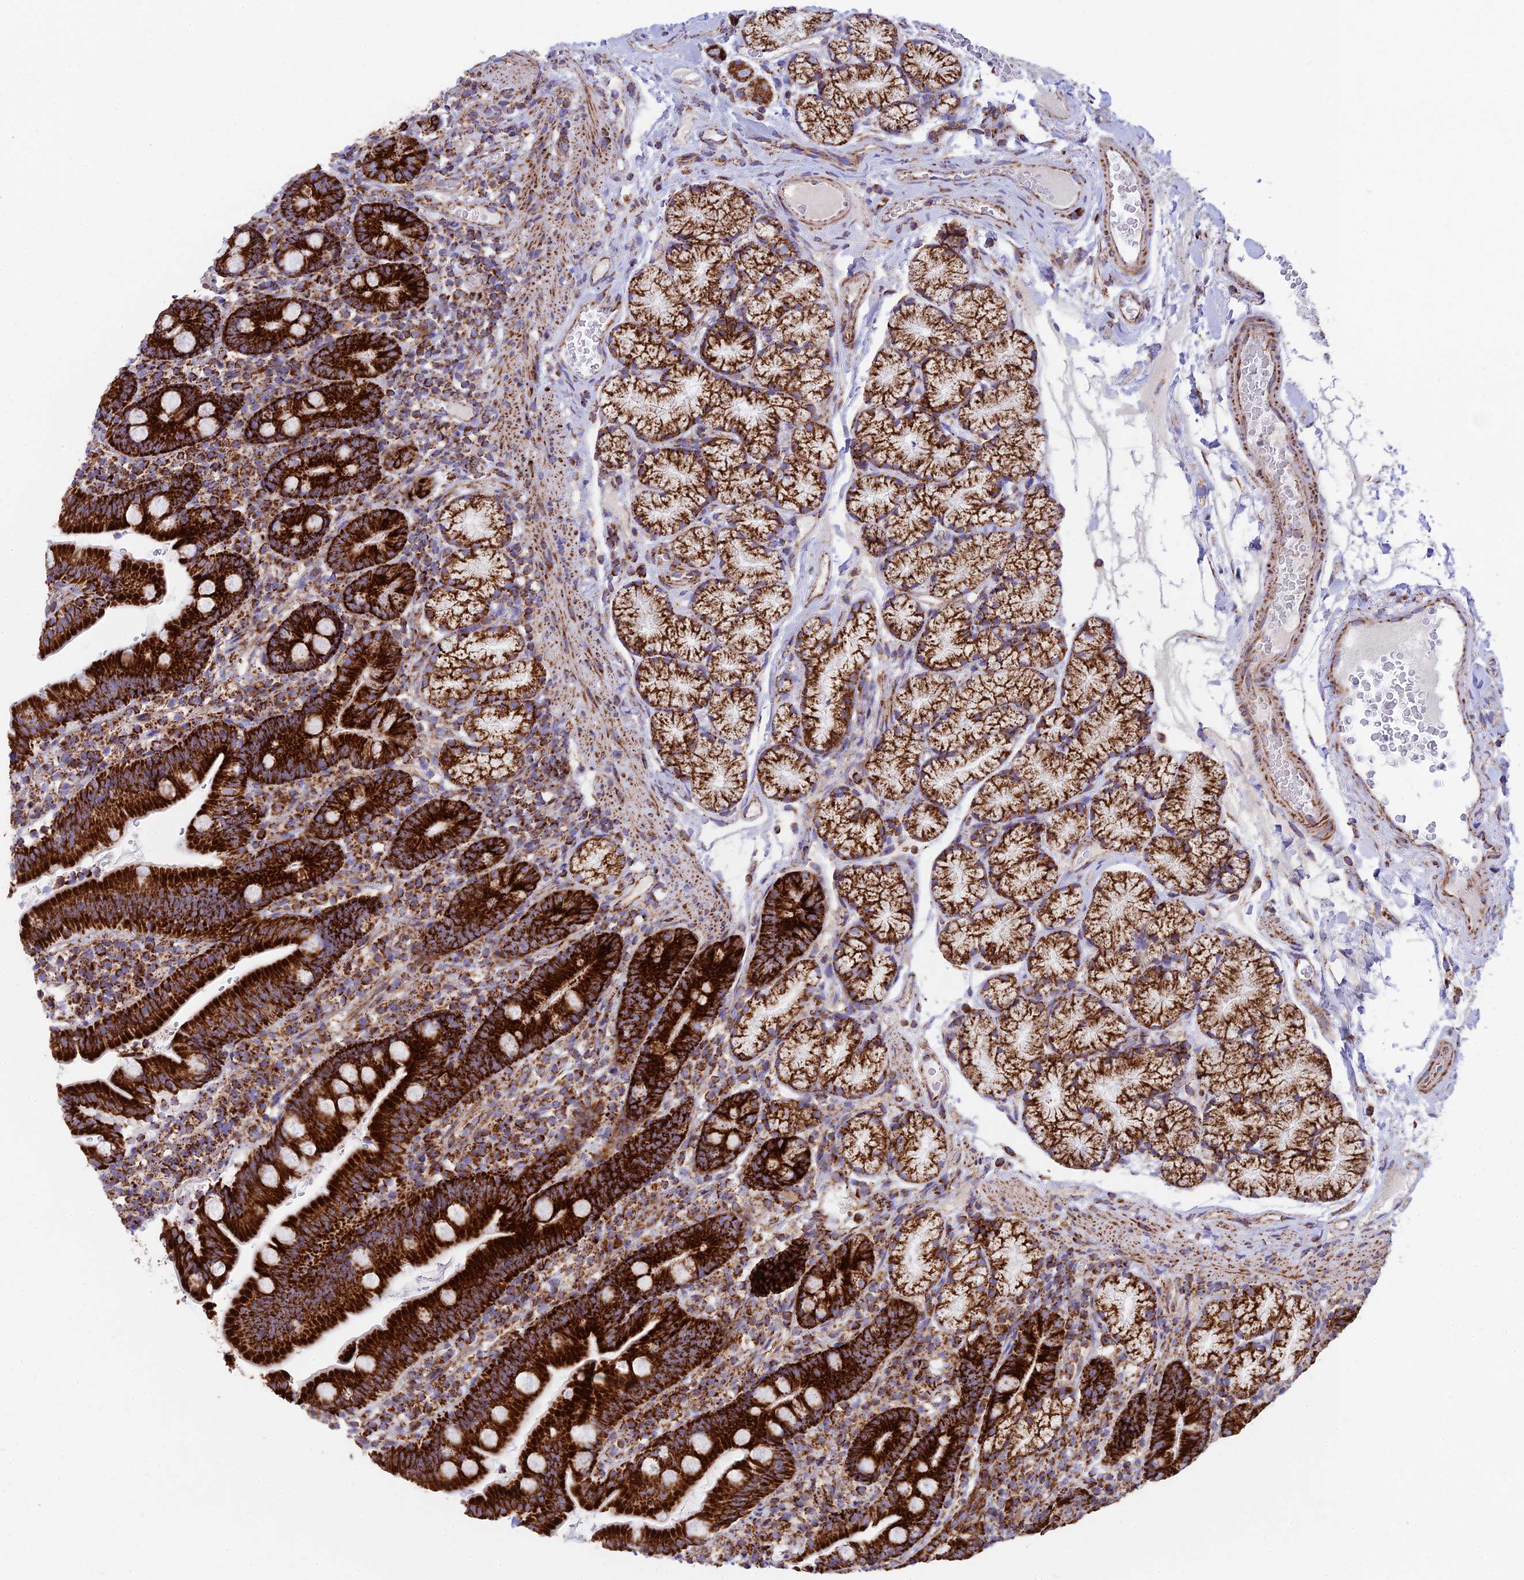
{"staining": {"intensity": "strong", "quantity": ">75%", "location": "cytoplasmic/membranous"}, "tissue": "duodenum", "cell_type": "Glandular cells", "image_type": "normal", "snomed": [{"axis": "morphology", "description": "Normal tissue, NOS"}, {"axis": "topography", "description": "Duodenum"}], "caption": "Immunohistochemistry (IHC) photomicrograph of normal duodenum: duodenum stained using immunohistochemistry (IHC) shows high levels of strong protein expression localized specifically in the cytoplasmic/membranous of glandular cells, appearing as a cytoplasmic/membranous brown color.", "gene": "CHCHD3", "patient": {"sex": "female", "age": 67}}